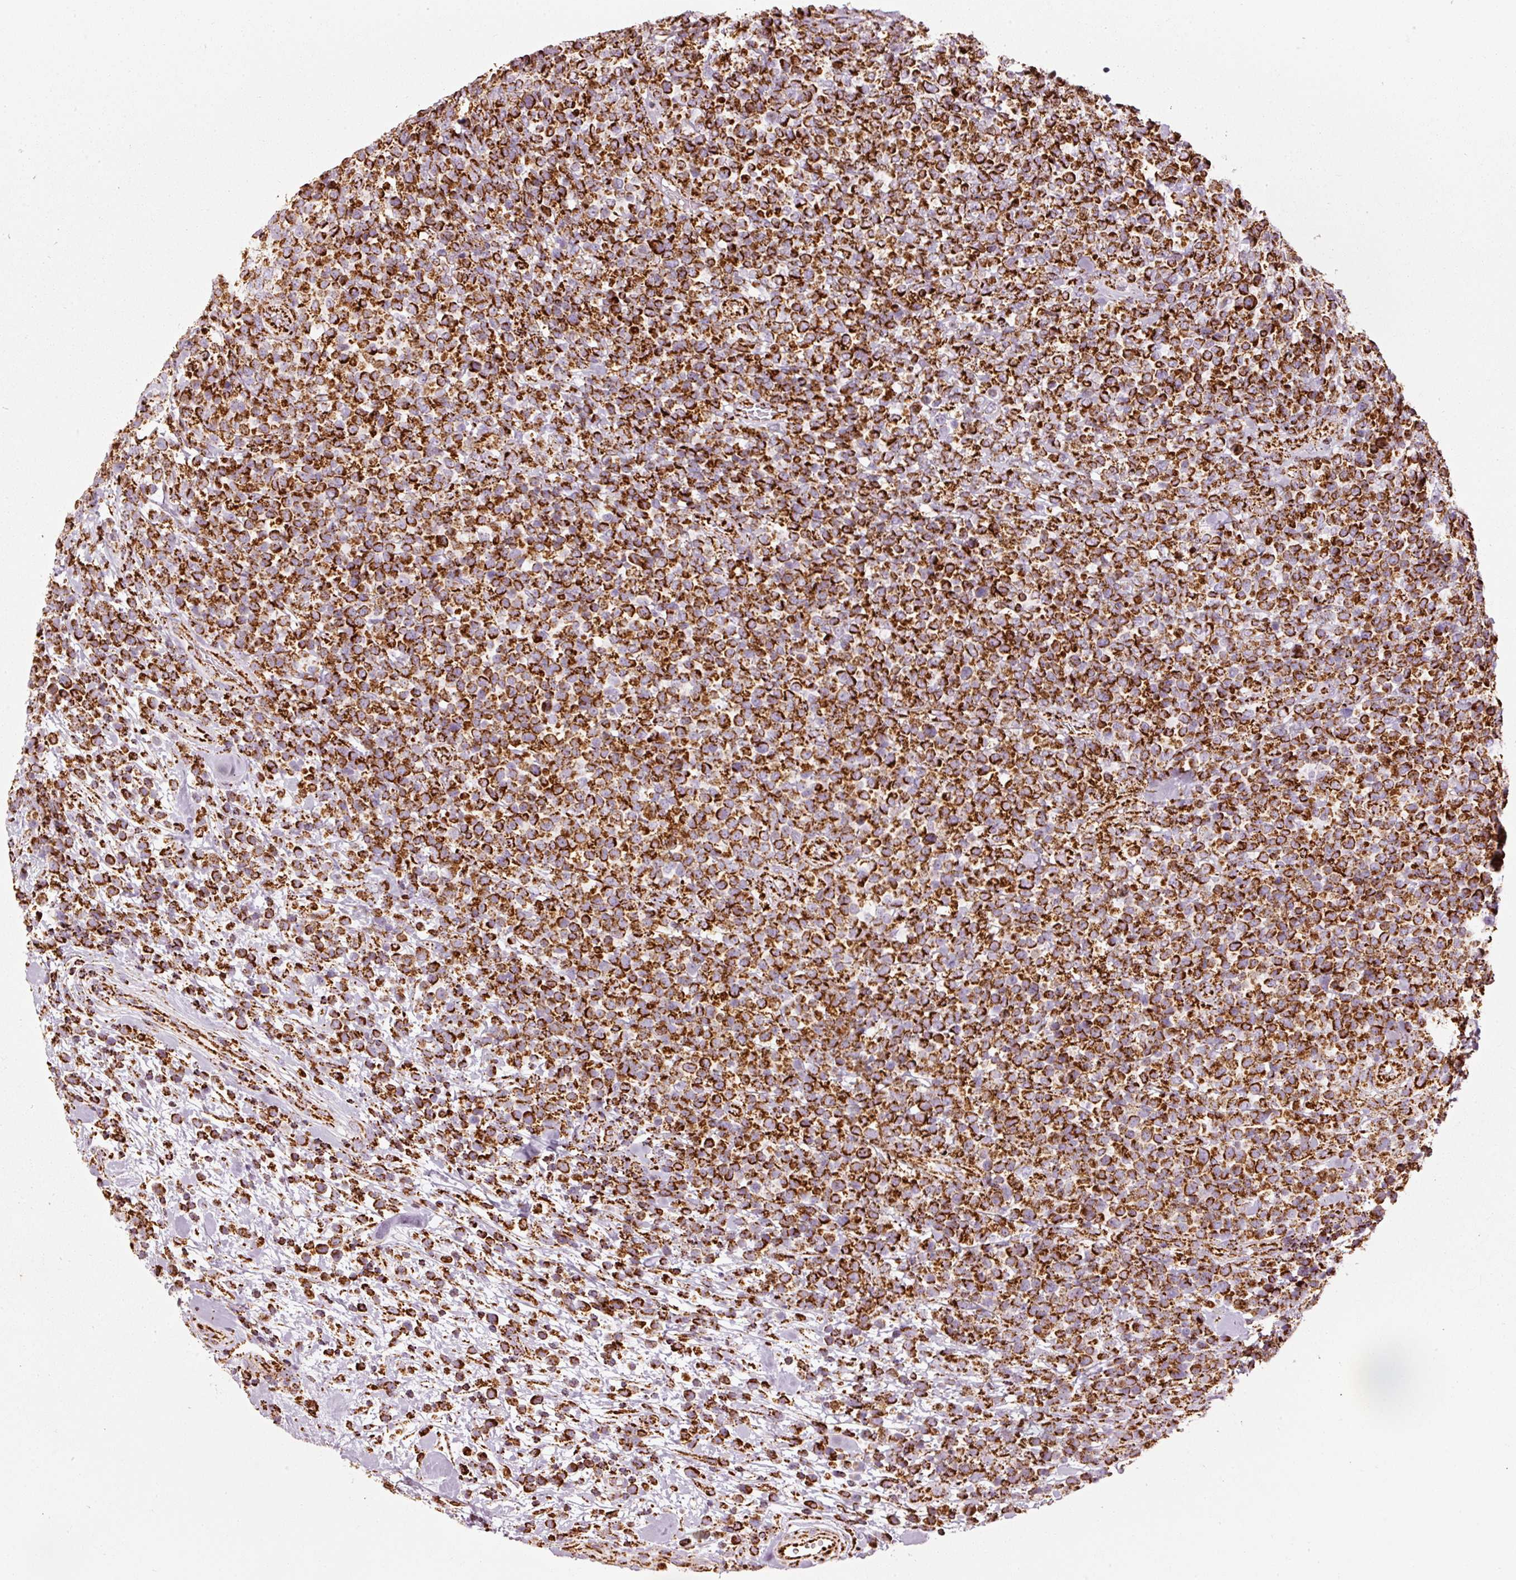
{"staining": {"intensity": "strong", "quantity": ">75%", "location": "cytoplasmic/membranous"}, "tissue": "lymphoma", "cell_type": "Tumor cells", "image_type": "cancer", "snomed": [{"axis": "morphology", "description": "Malignant lymphoma, non-Hodgkin's type, High grade"}, {"axis": "topography", "description": "Soft tissue"}], "caption": "A histopathology image of human malignant lymphoma, non-Hodgkin's type (high-grade) stained for a protein exhibits strong cytoplasmic/membranous brown staining in tumor cells.", "gene": "MT-CO2", "patient": {"sex": "female", "age": 56}}